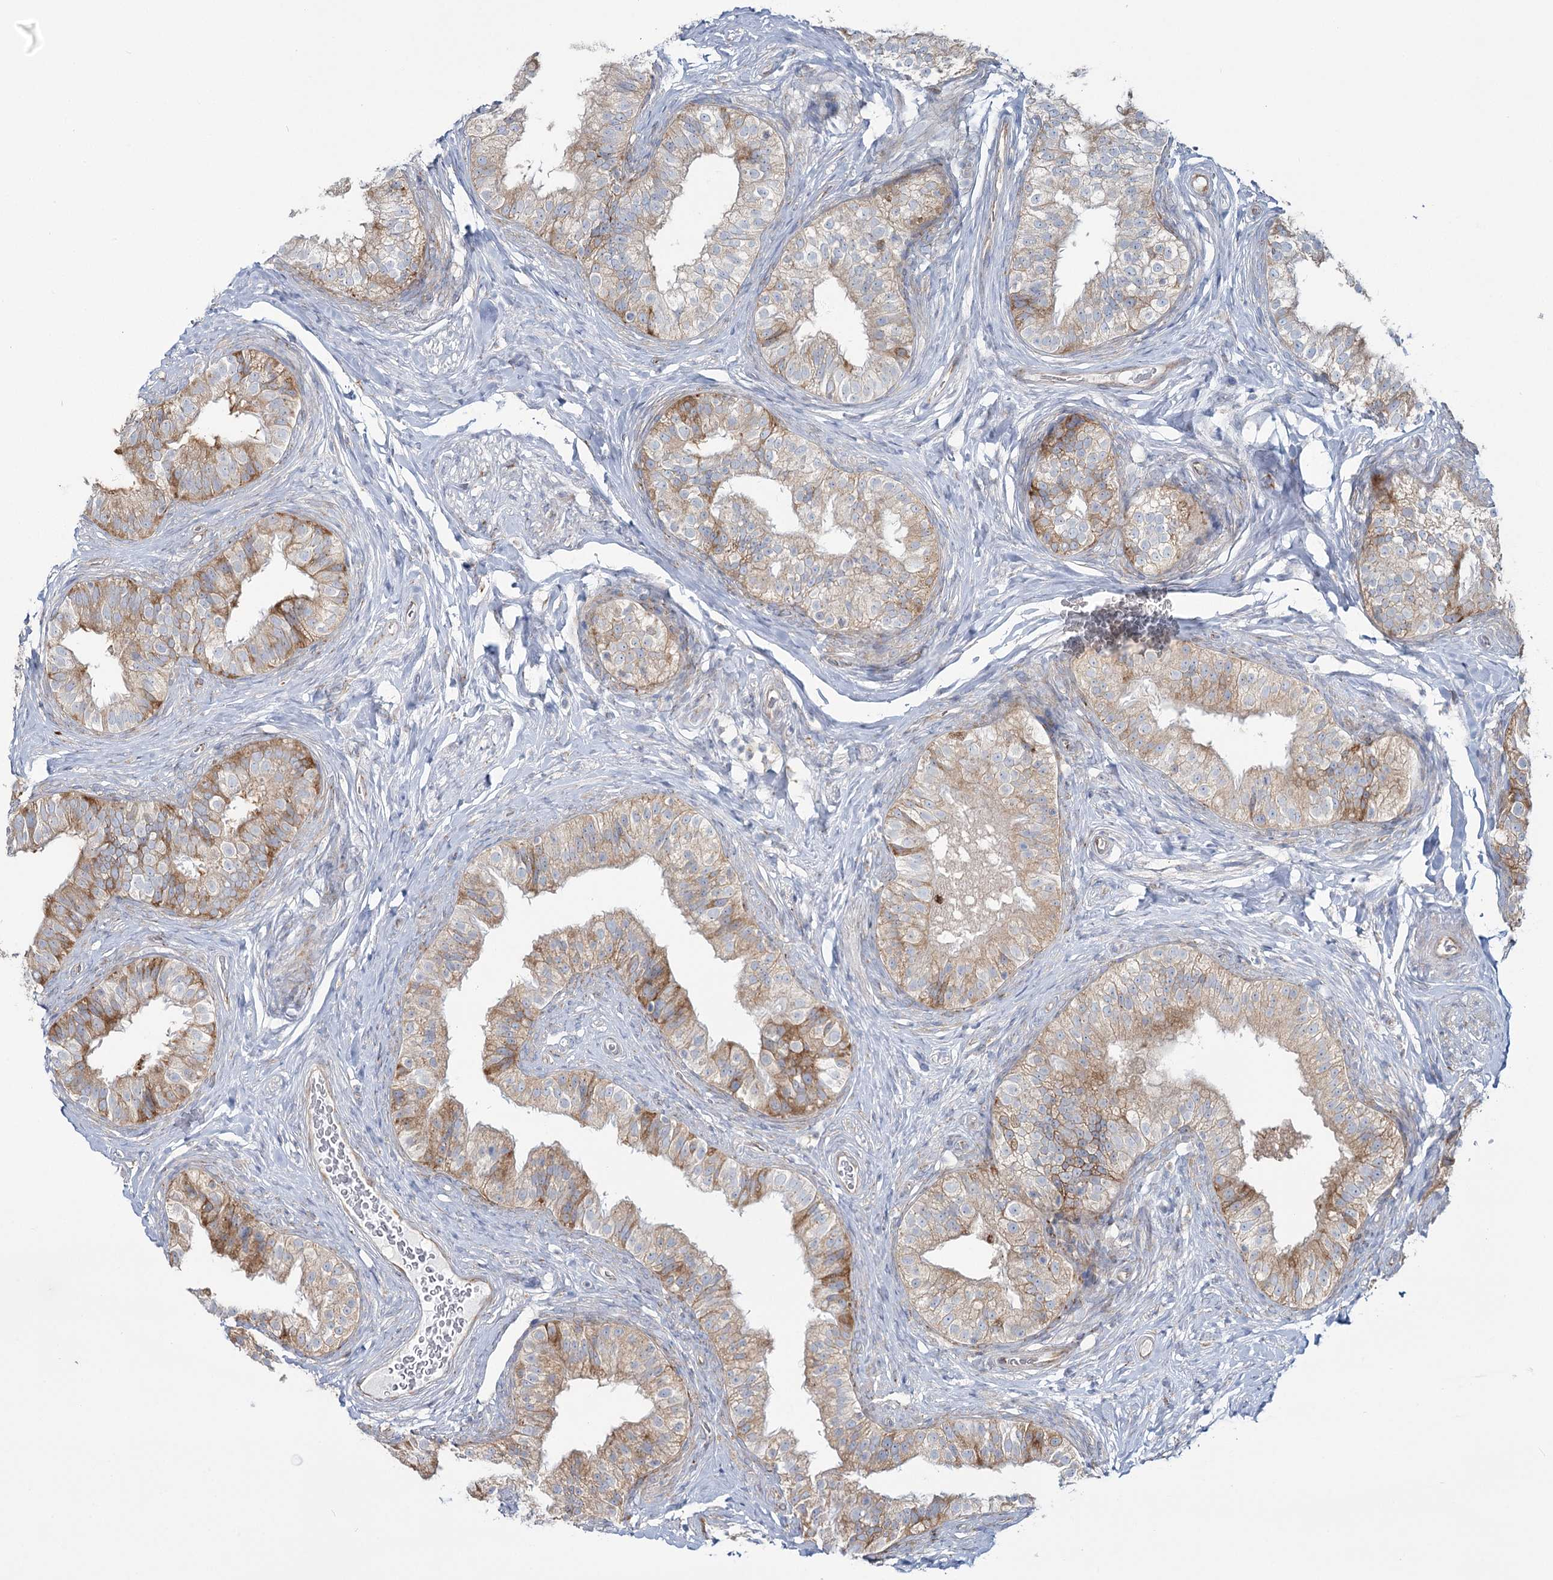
{"staining": {"intensity": "moderate", "quantity": "25%-75%", "location": "cytoplasmic/membranous"}, "tissue": "epididymis", "cell_type": "Glandular cells", "image_type": "normal", "snomed": [{"axis": "morphology", "description": "Normal tissue, NOS"}, {"axis": "topography", "description": "Epididymis"}], "caption": "IHC of benign human epididymis exhibits medium levels of moderate cytoplasmic/membranous expression in approximately 25%-75% of glandular cells. Nuclei are stained in blue.", "gene": "POGLUT1", "patient": {"sex": "male", "age": 49}}